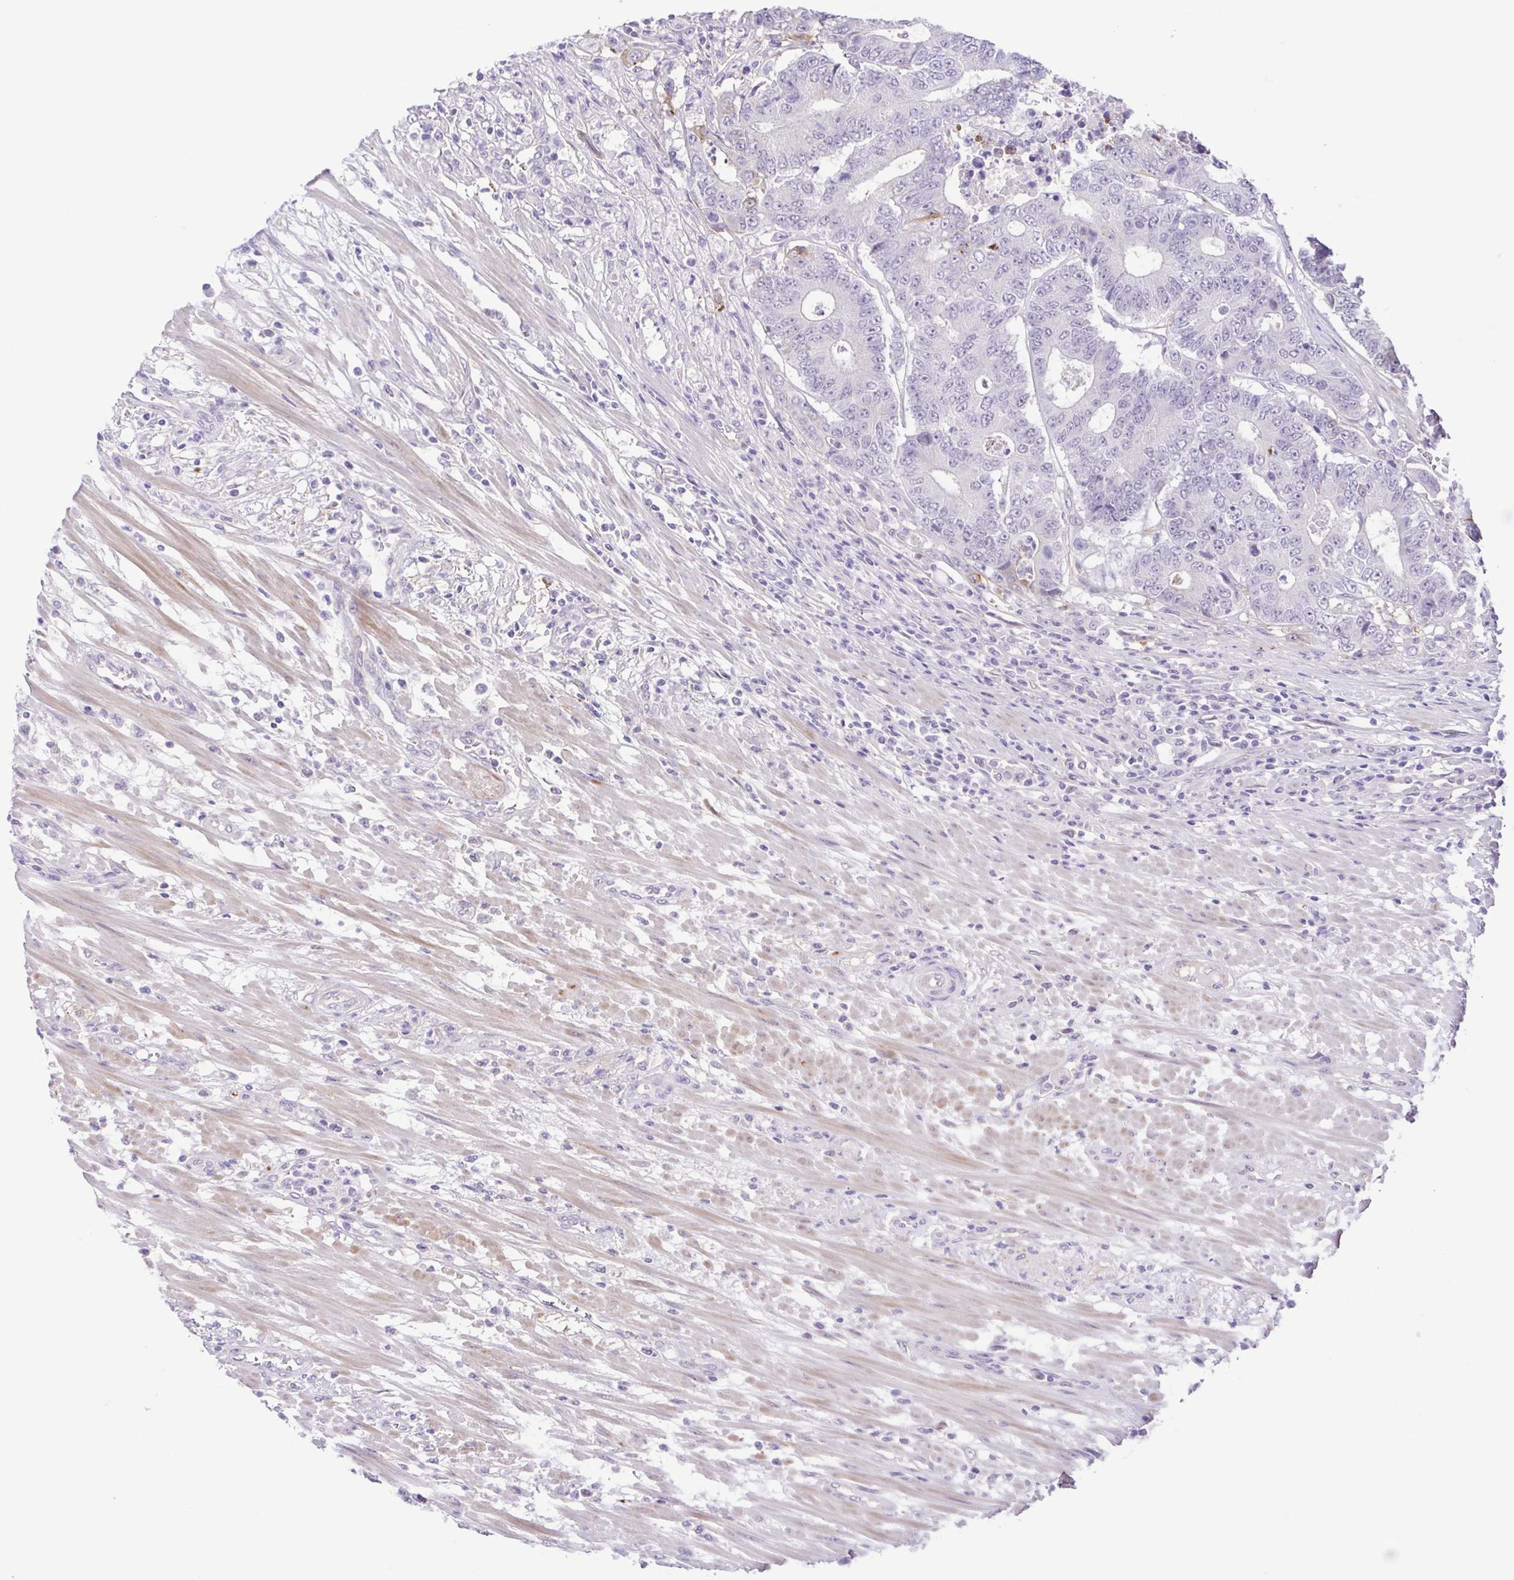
{"staining": {"intensity": "negative", "quantity": "none", "location": "none"}, "tissue": "colorectal cancer", "cell_type": "Tumor cells", "image_type": "cancer", "snomed": [{"axis": "morphology", "description": "Adenocarcinoma, NOS"}, {"axis": "topography", "description": "Colon"}], "caption": "IHC micrograph of human colorectal adenocarcinoma stained for a protein (brown), which reveals no positivity in tumor cells.", "gene": "DCLK2", "patient": {"sex": "female", "age": 48}}